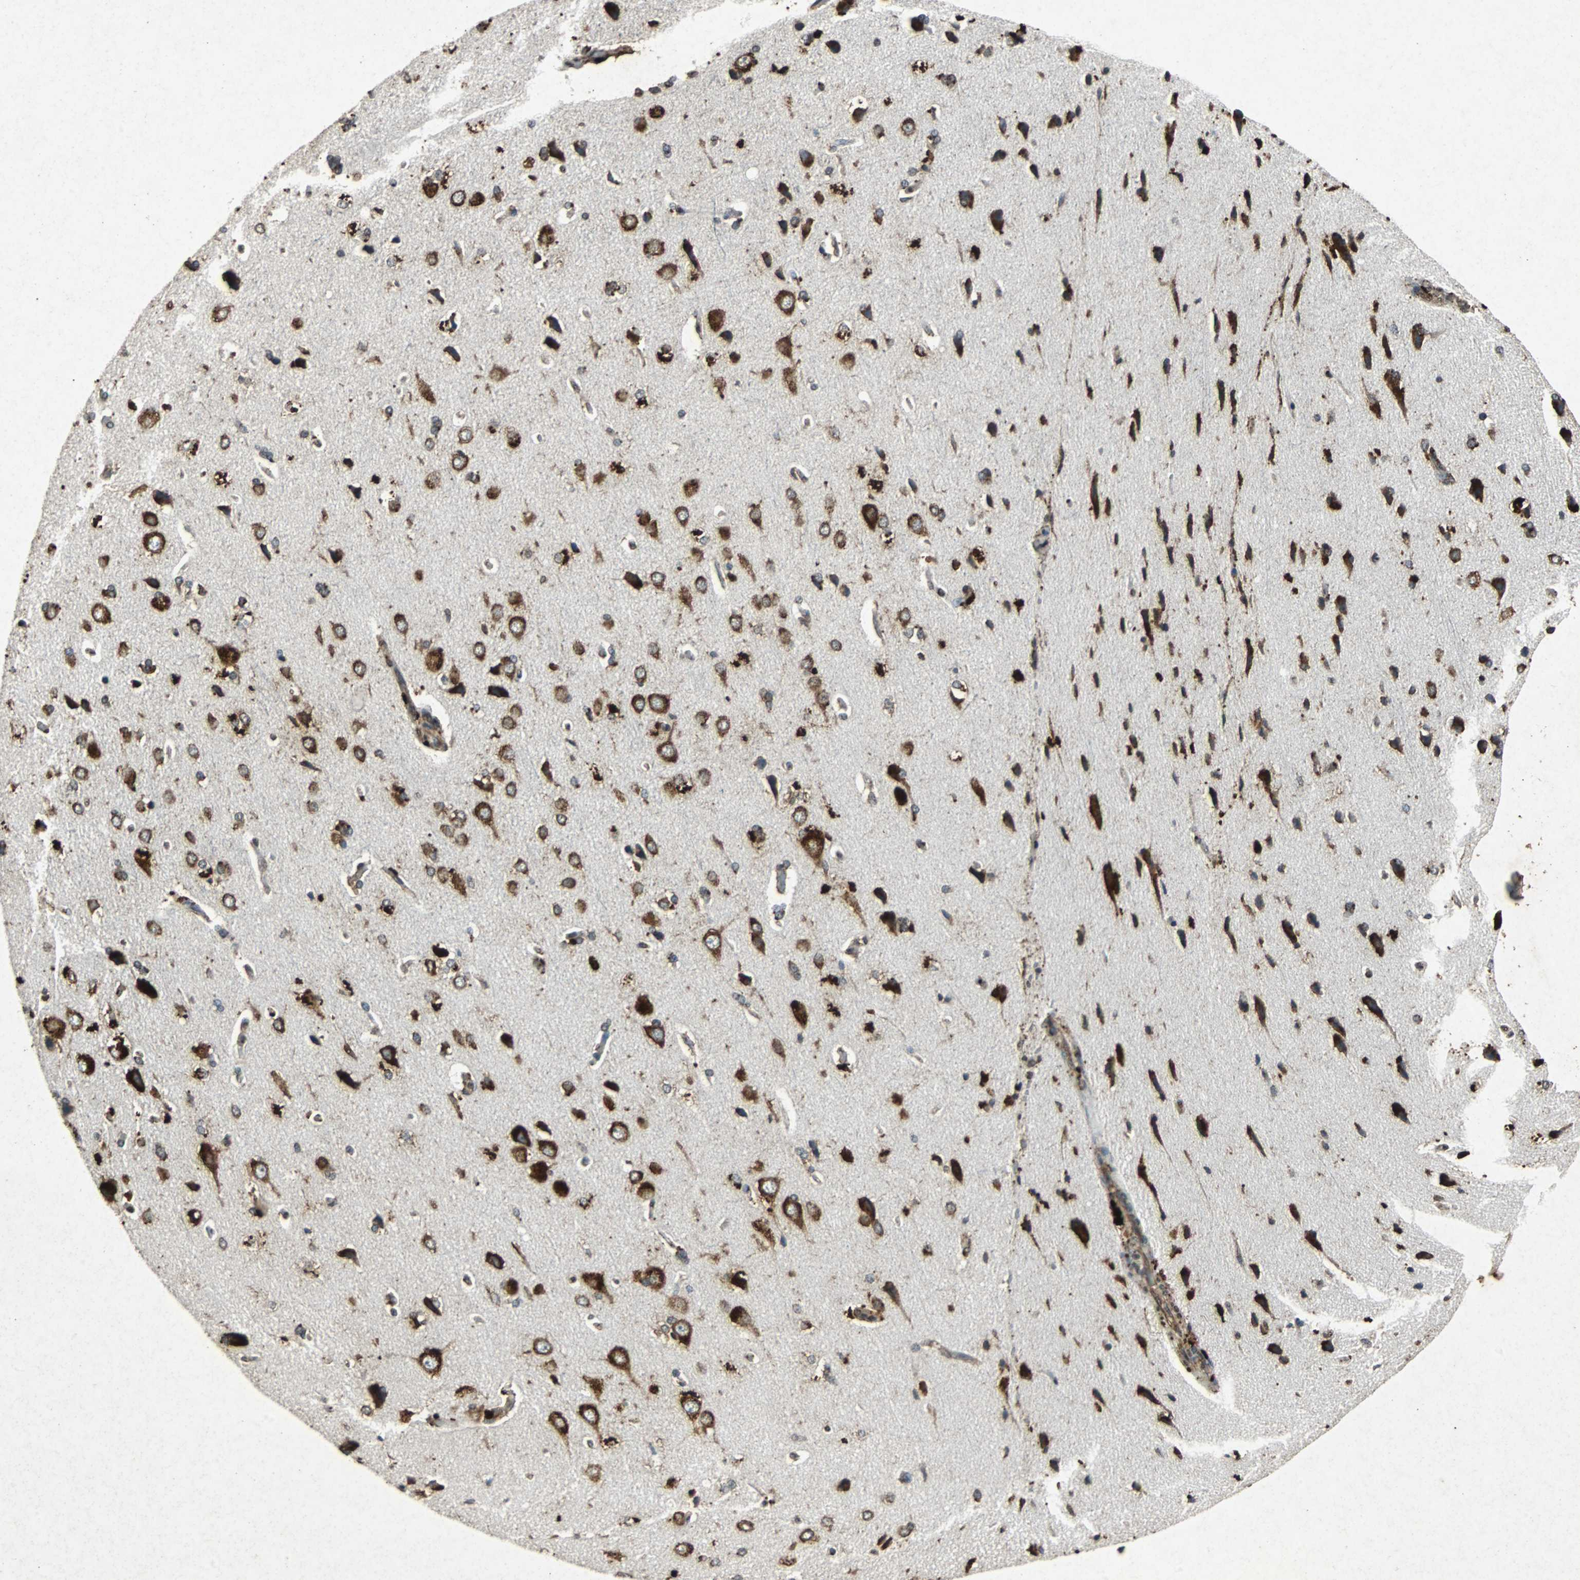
{"staining": {"intensity": "moderate", "quantity": ">75%", "location": "cytoplasmic/membranous"}, "tissue": "cerebral cortex", "cell_type": "Endothelial cells", "image_type": "normal", "snomed": [{"axis": "morphology", "description": "Normal tissue, NOS"}, {"axis": "topography", "description": "Cerebral cortex"}], "caption": "About >75% of endothelial cells in unremarkable cerebral cortex exhibit moderate cytoplasmic/membranous protein expression as visualized by brown immunohistochemical staining.", "gene": "NAA10", "patient": {"sex": "male", "age": 62}}